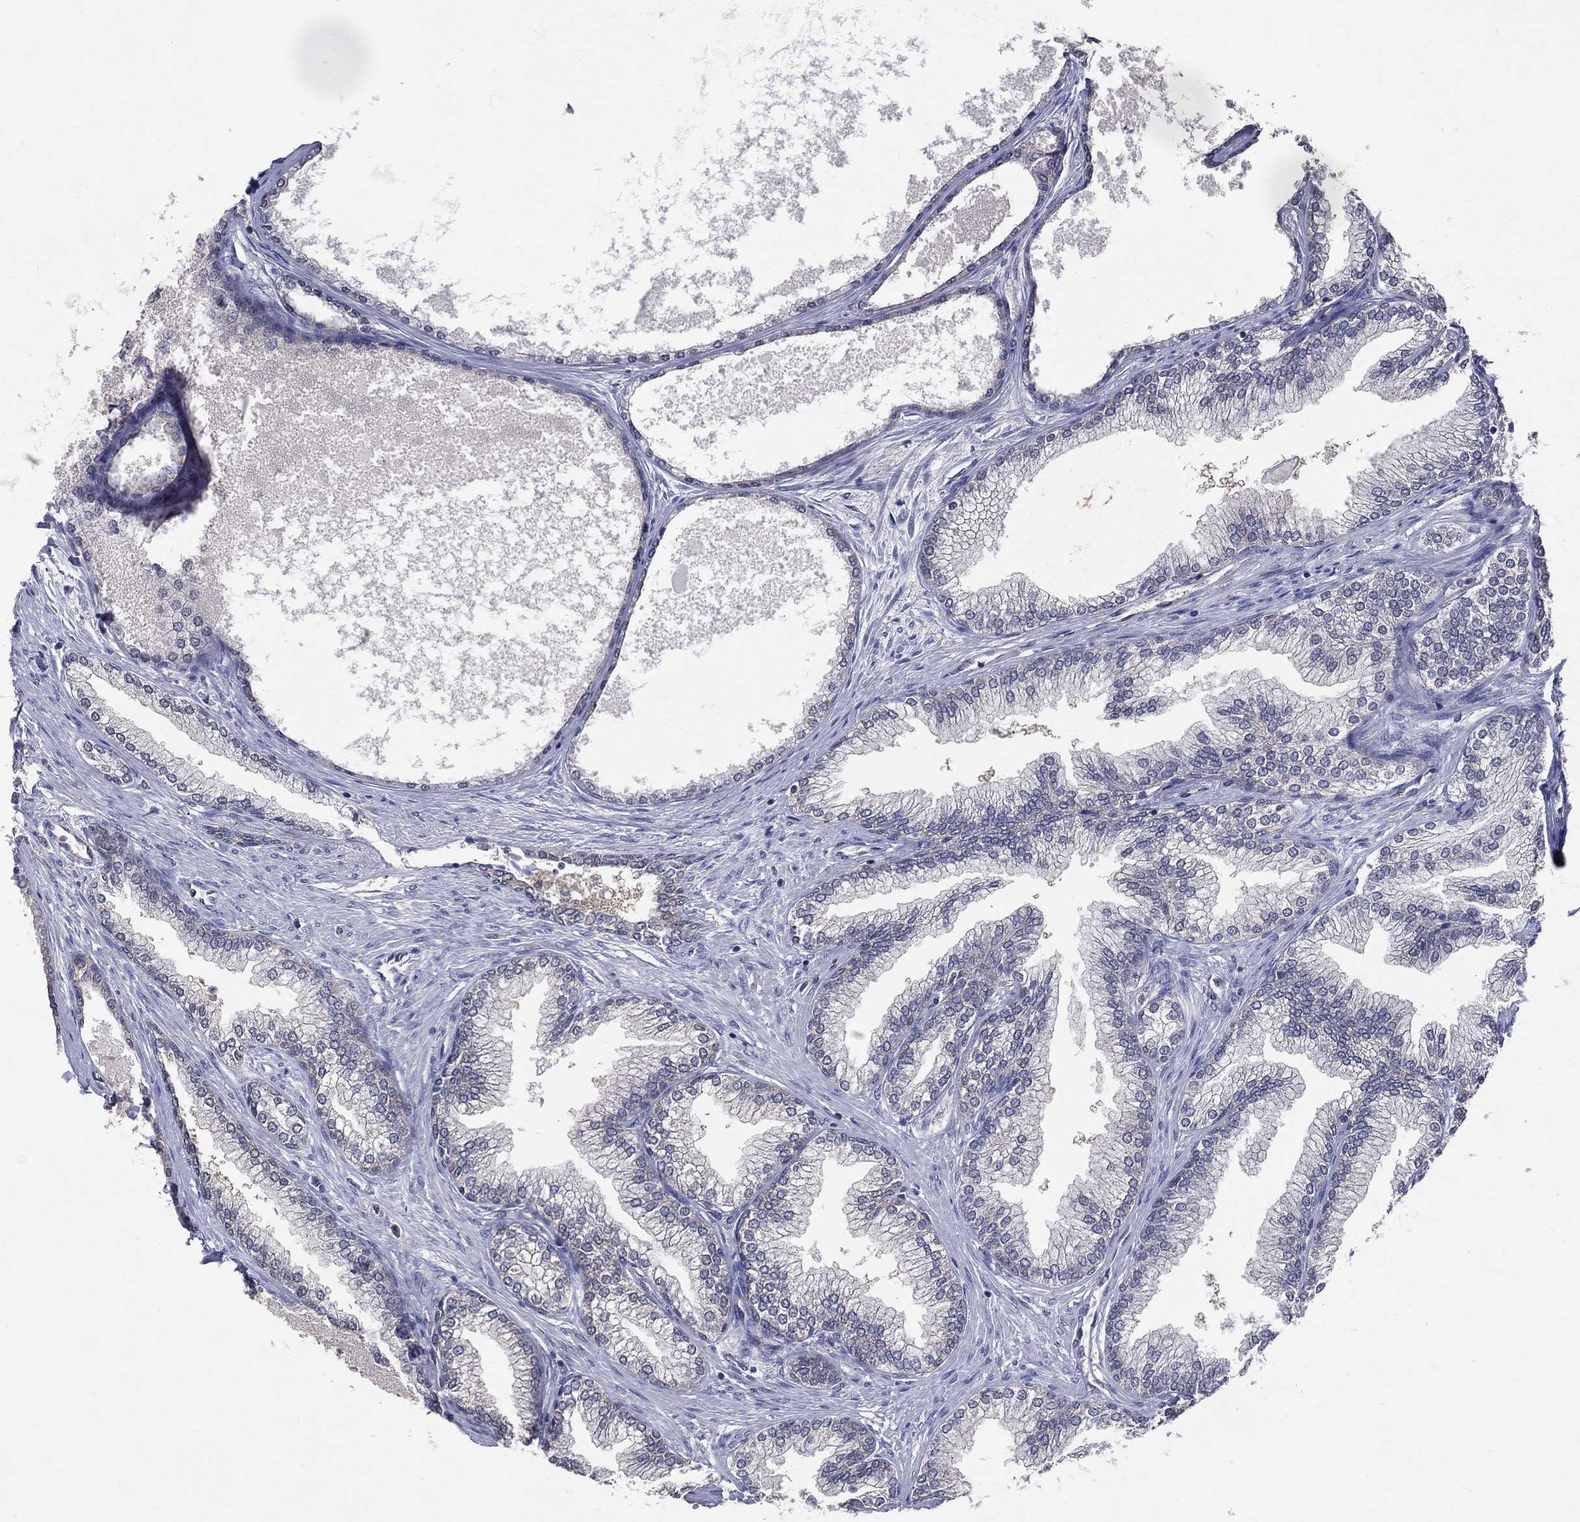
{"staining": {"intensity": "weak", "quantity": "<25%", "location": "nuclear"}, "tissue": "prostate", "cell_type": "Glandular cells", "image_type": "normal", "snomed": [{"axis": "morphology", "description": "Normal tissue, NOS"}, {"axis": "topography", "description": "Prostate"}], "caption": "Immunohistochemistry image of normal prostate: prostate stained with DAB (3,3'-diaminobenzidine) reveals no significant protein expression in glandular cells. (DAB (3,3'-diaminobenzidine) IHC with hematoxylin counter stain).", "gene": "GMPR2", "patient": {"sex": "male", "age": 72}}